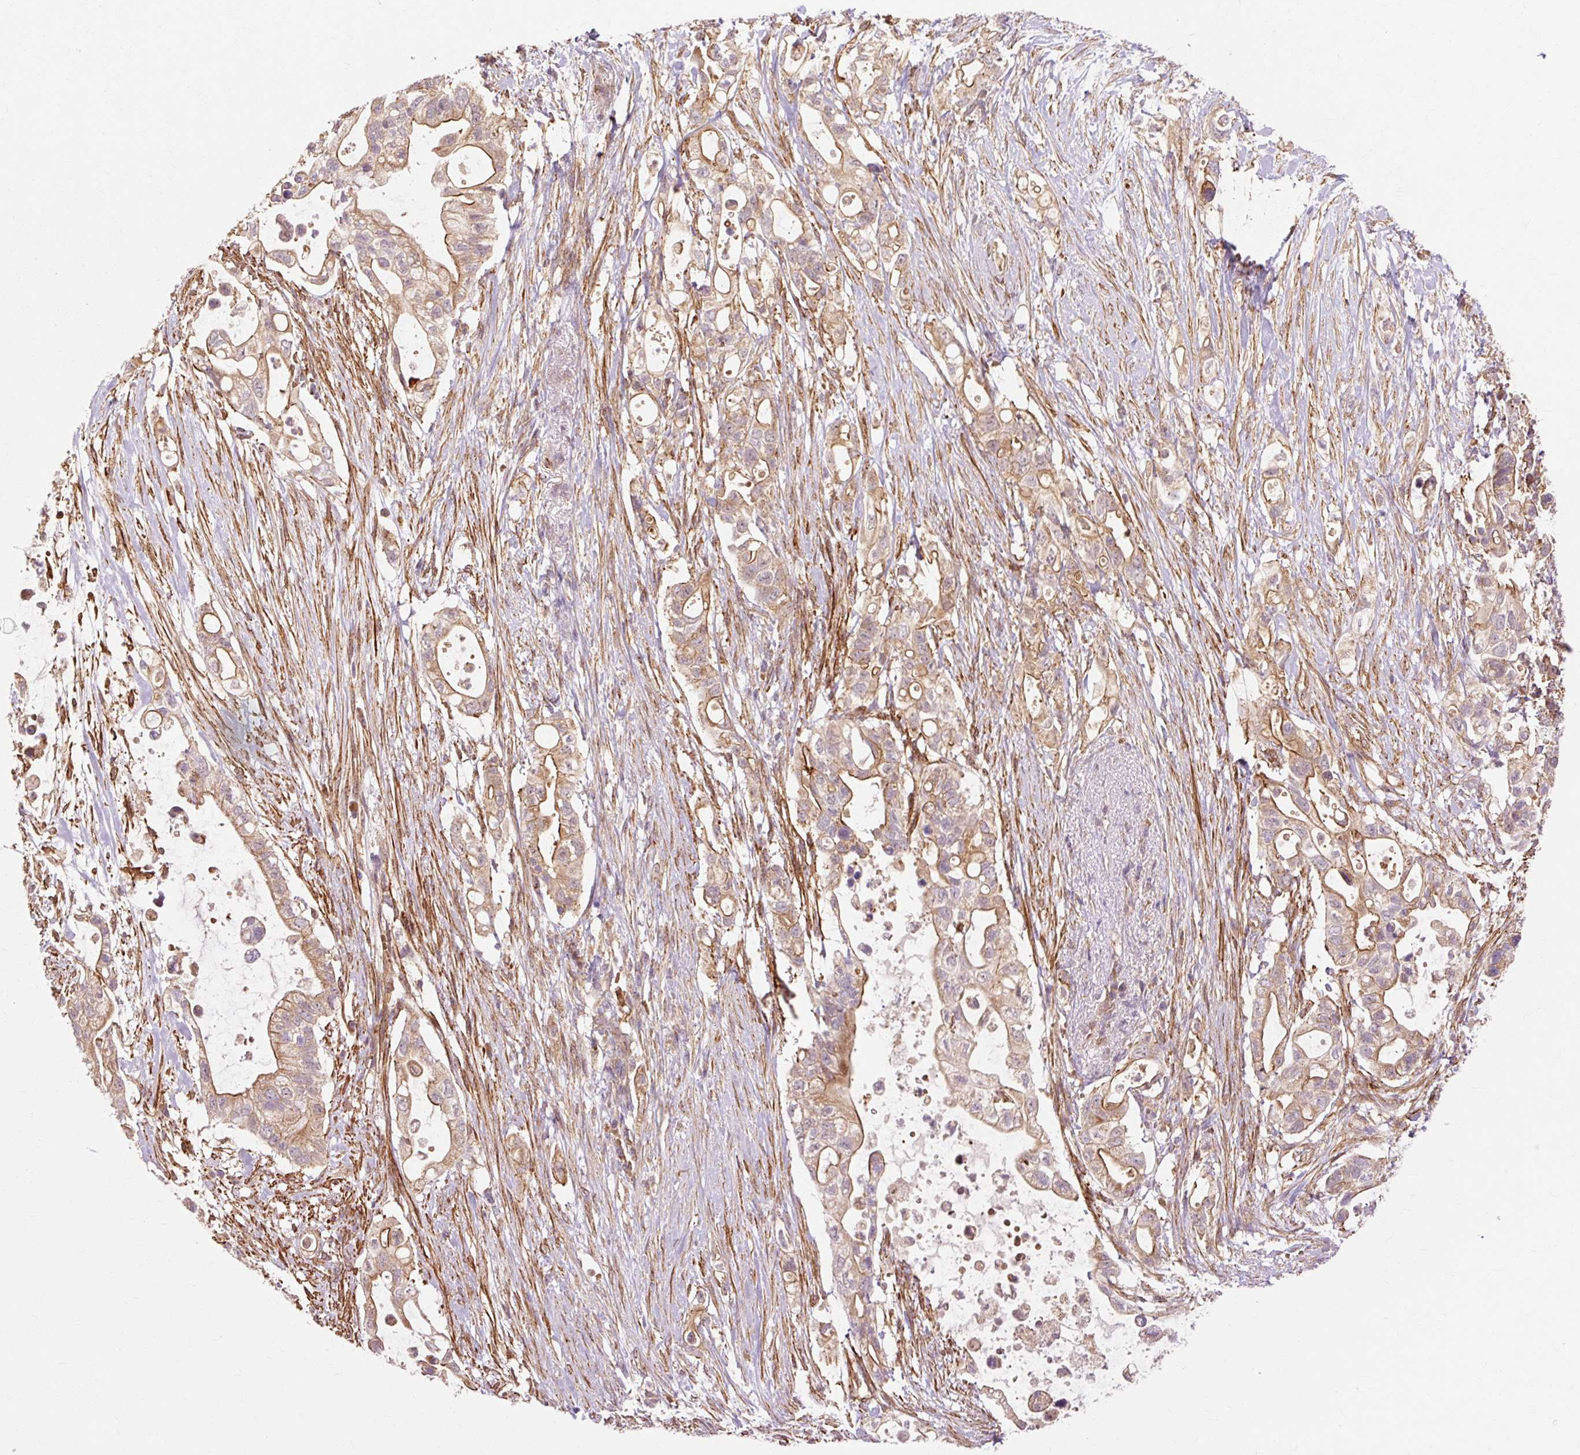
{"staining": {"intensity": "moderate", "quantity": ">75%", "location": "cytoplasmic/membranous"}, "tissue": "pancreatic cancer", "cell_type": "Tumor cells", "image_type": "cancer", "snomed": [{"axis": "morphology", "description": "Adenocarcinoma, NOS"}, {"axis": "topography", "description": "Pancreas"}], "caption": "This is an image of IHC staining of adenocarcinoma (pancreatic), which shows moderate expression in the cytoplasmic/membranous of tumor cells.", "gene": "RIPOR3", "patient": {"sex": "female", "age": 72}}